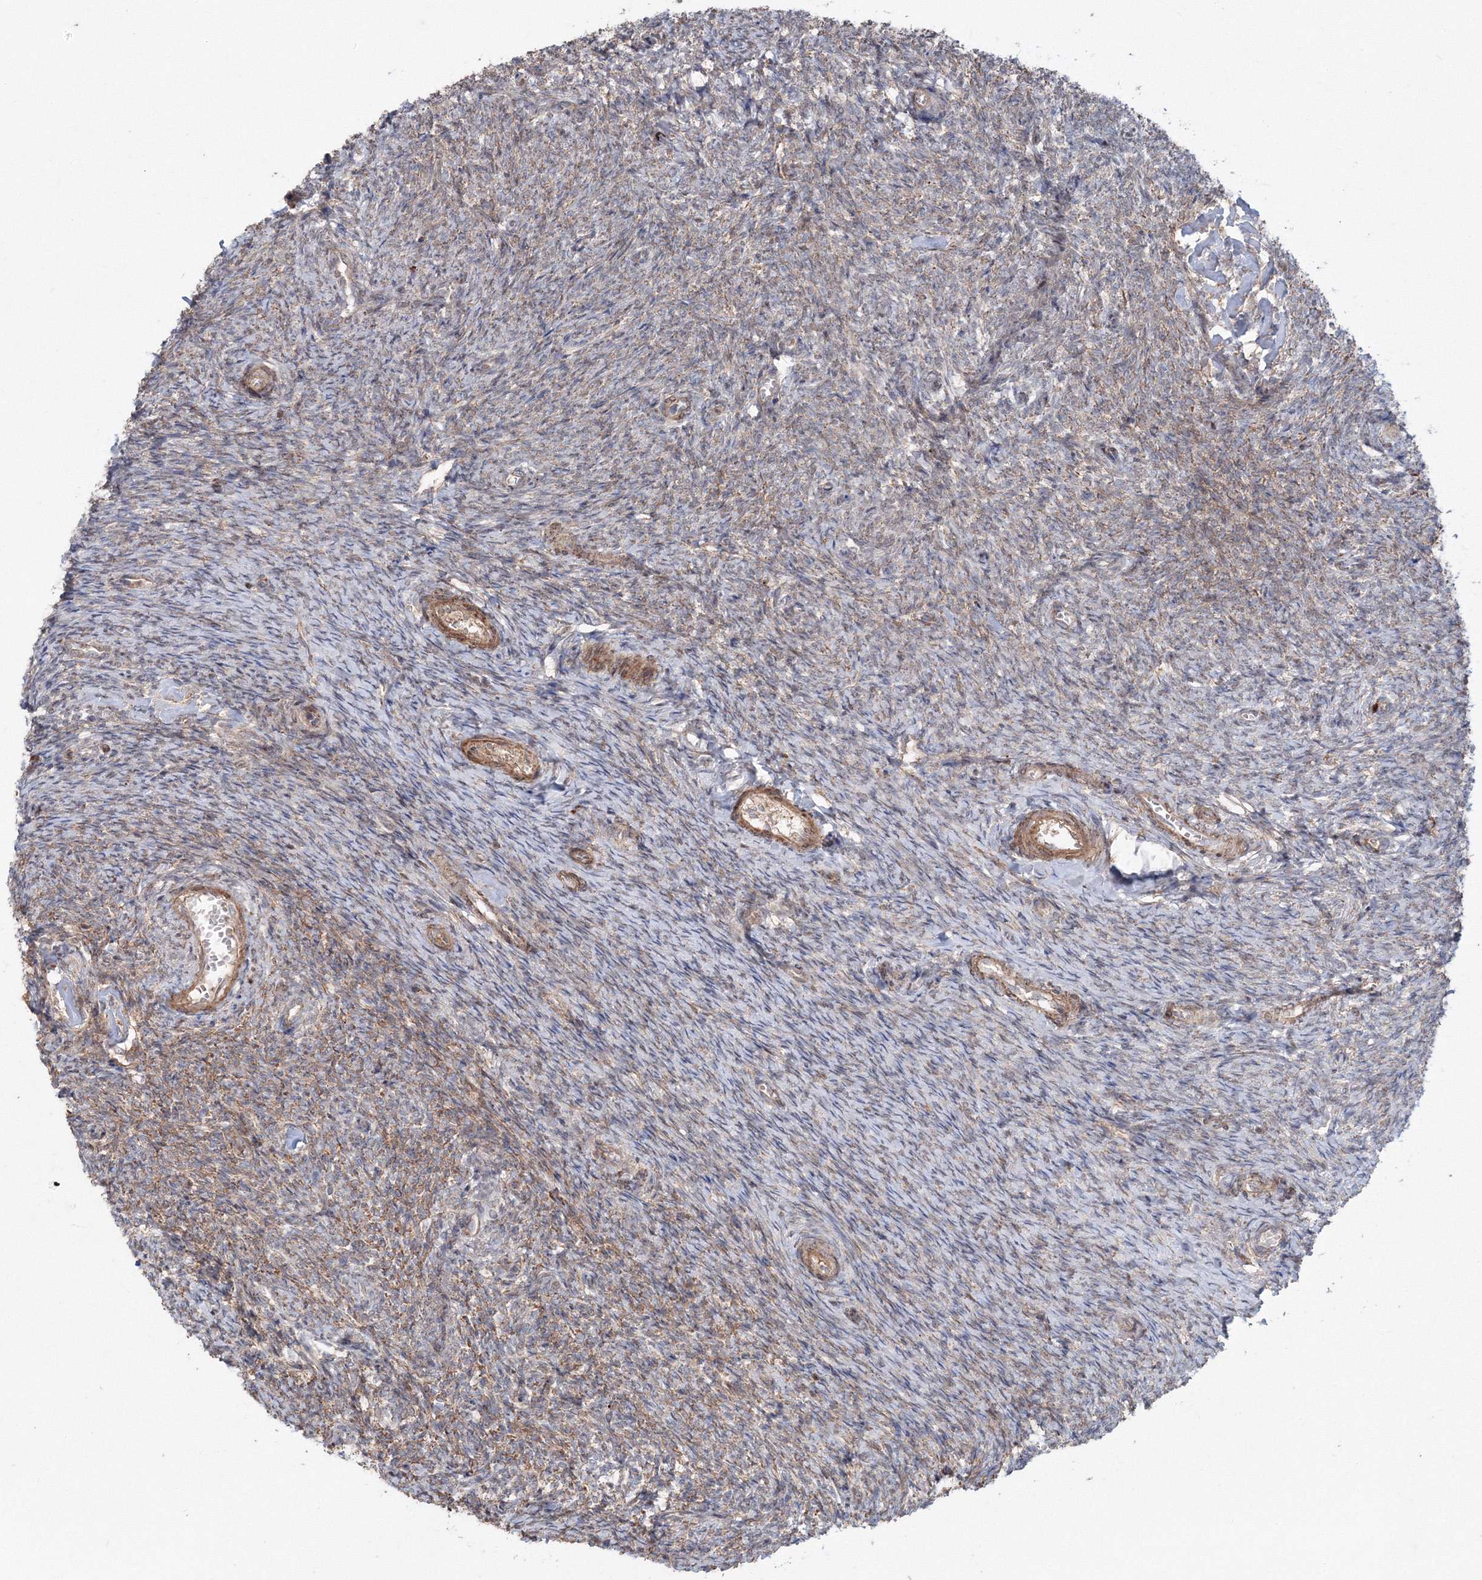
{"staining": {"intensity": "moderate", "quantity": "<25%", "location": "cytoplasmic/membranous"}, "tissue": "ovary", "cell_type": "Ovarian stroma cells", "image_type": "normal", "snomed": [{"axis": "morphology", "description": "Normal tissue, NOS"}, {"axis": "topography", "description": "Ovary"}], "caption": "Moderate cytoplasmic/membranous positivity for a protein is seen in about <25% of ovarian stroma cells of normal ovary using immunohistochemistry (IHC).", "gene": "NOA1", "patient": {"sex": "female", "age": 44}}